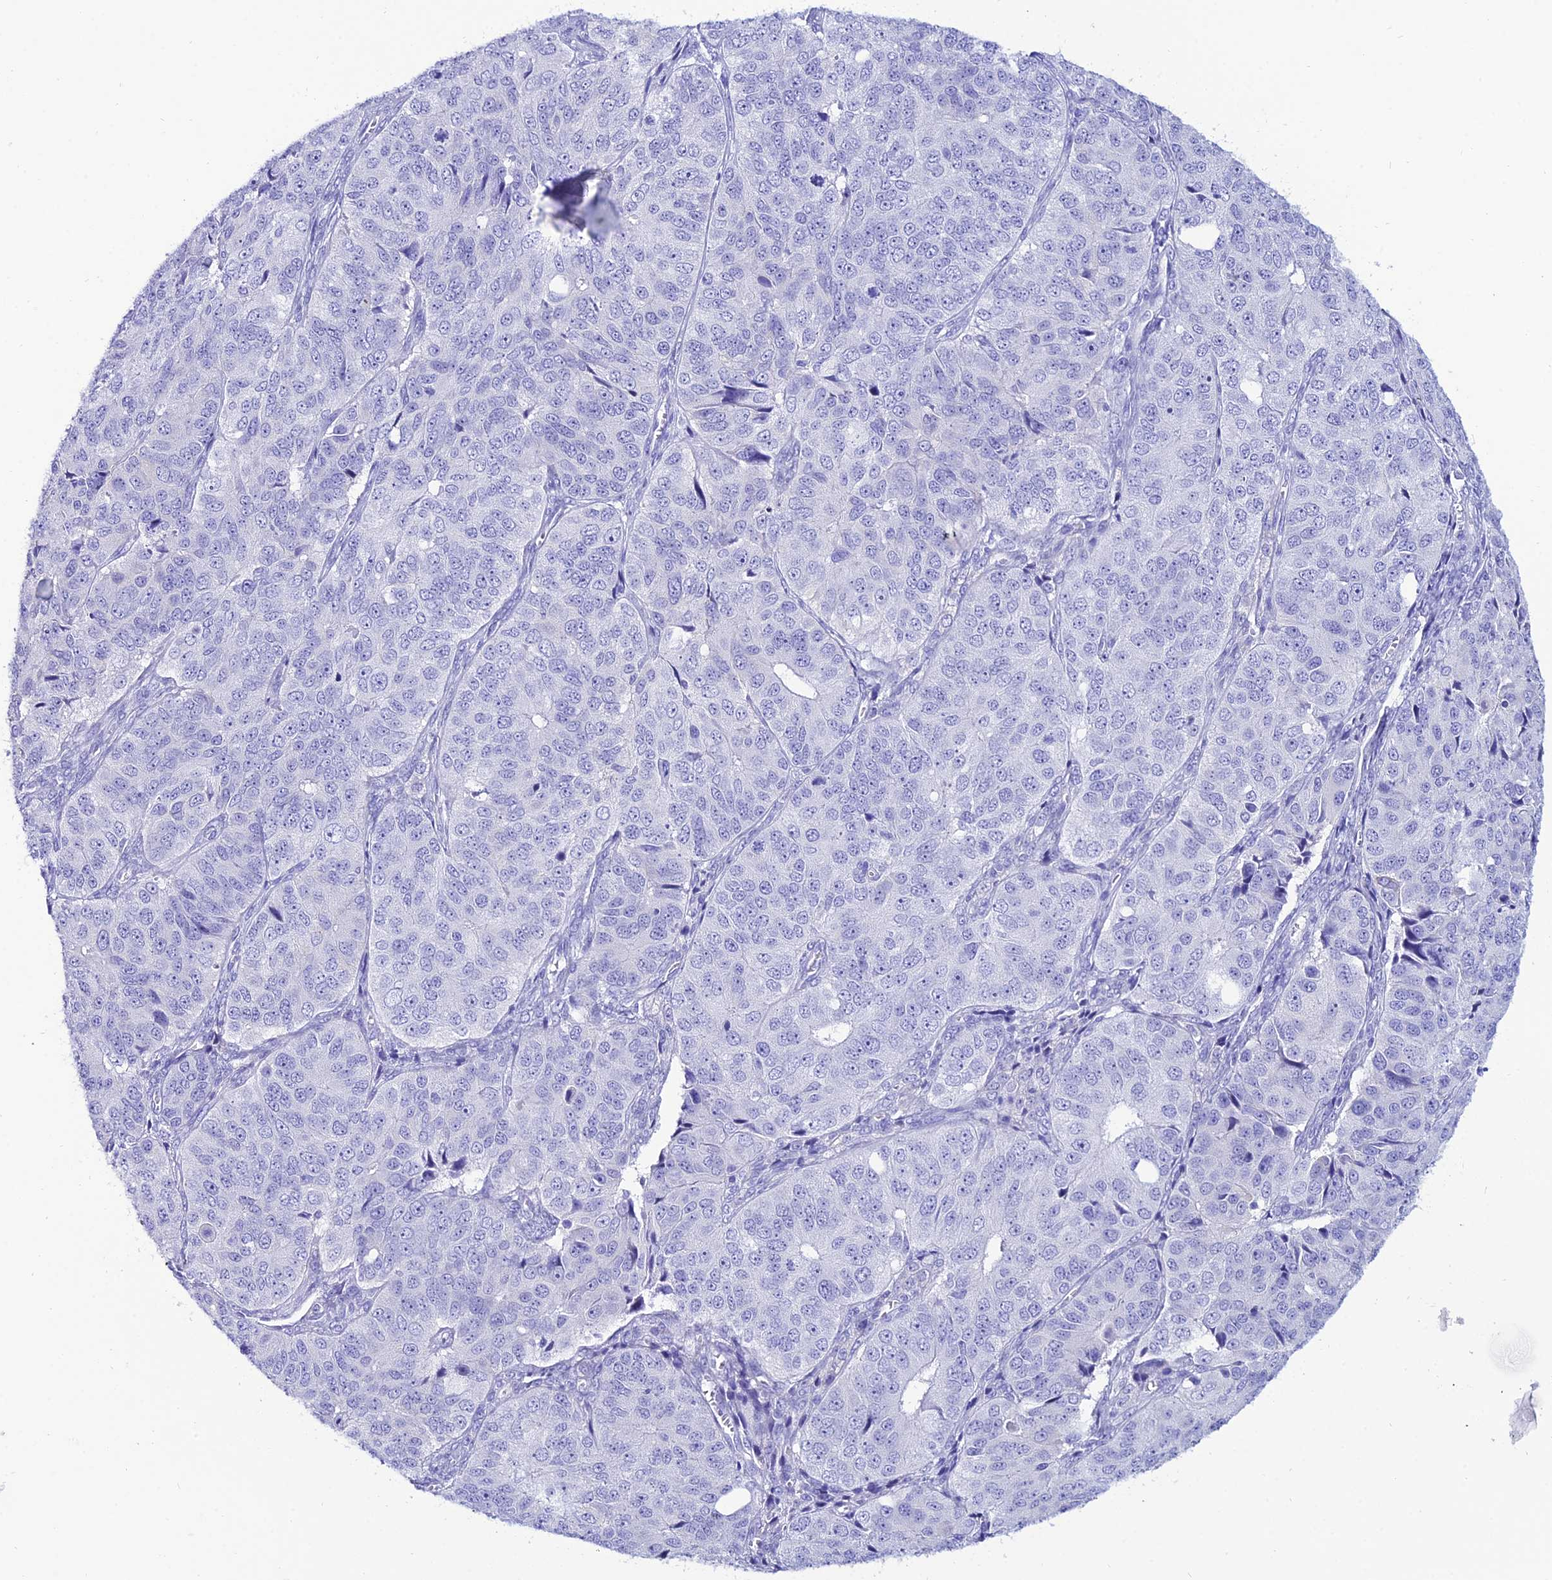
{"staining": {"intensity": "negative", "quantity": "none", "location": "none"}, "tissue": "ovarian cancer", "cell_type": "Tumor cells", "image_type": "cancer", "snomed": [{"axis": "morphology", "description": "Carcinoma, endometroid"}, {"axis": "topography", "description": "Ovary"}], "caption": "Tumor cells show no significant staining in endometroid carcinoma (ovarian).", "gene": "OR4D5", "patient": {"sex": "female", "age": 51}}